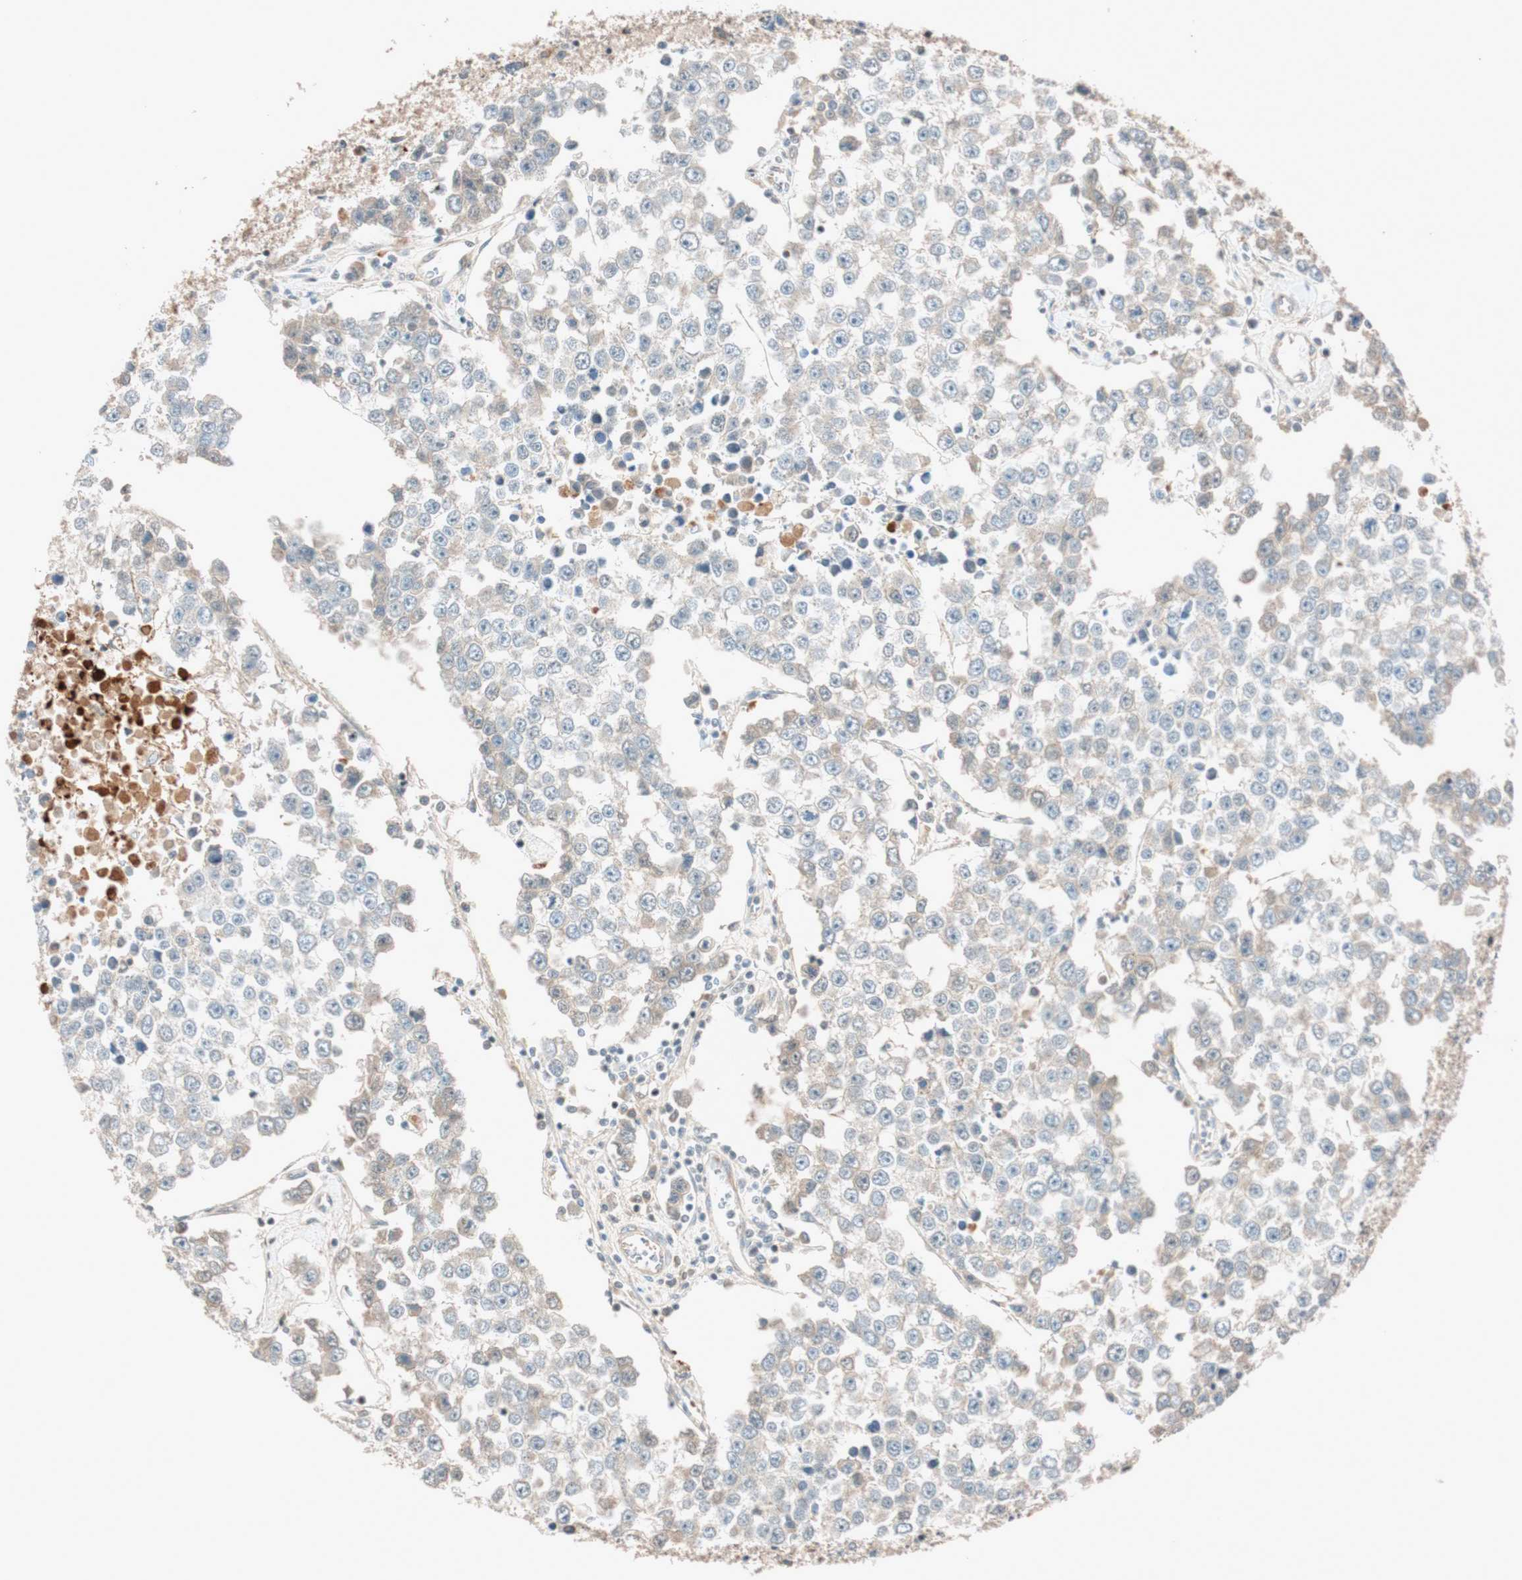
{"staining": {"intensity": "weak", "quantity": "25%-75%", "location": "cytoplasmic/membranous"}, "tissue": "testis cancer", "cell_type": "Tumor cells", "image_type": "cancer", "snomed": [{"axis": "morphology", "description": "Seminoma, NOS"}, {"axis": "morphology", "description": "Carcinoma, Embryonal, NOS"}, {"axis": "topography", "description": "Testis"}], "caption": "An immunohistochemistry (IHC) photomicrograph of neoplastic tissue is shown. Protein staining in brown labels weak cytoplasmic/membranous positivity in testis cancer within tumor cells.", "gene": "EPHA6", "patient": {"sex": "male", "age": 52}}